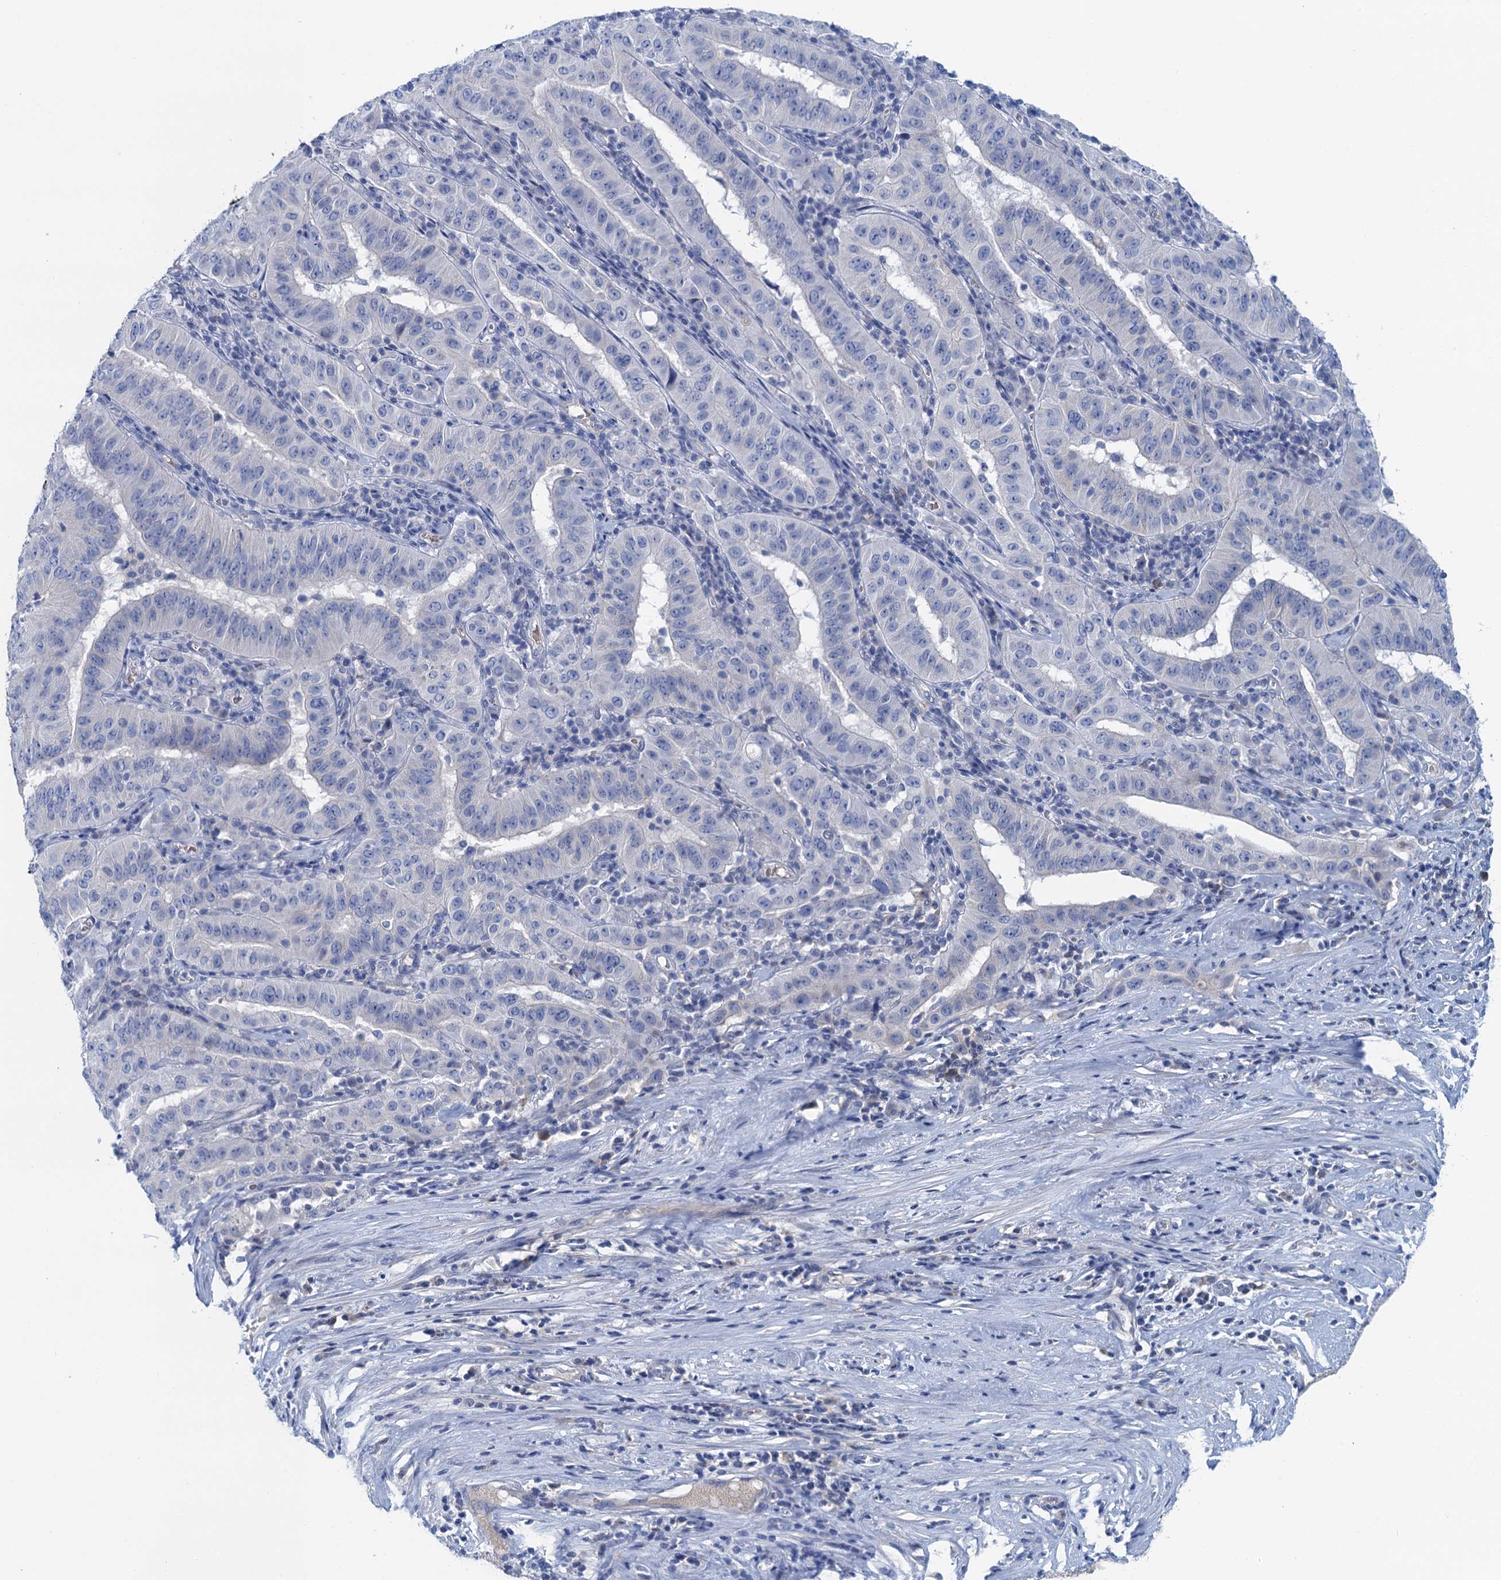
{"staining": {"intensity": "negative", "quantity": "none", "location": "none"}, "tissue": "pancreatic cancer", "cell_type": "Tumor cells", "image_type": "cancer", "snomed": [{"axis": "morphology", "description": "Adenocarcinoma, NOS"}, {"axis": "topography", "description": "Pancreas"}], "caption": "High magnification brightfield microscopy of adenocarcinoma (pancreatic) stained with DAB (3,3'-diaminobenzidine) (brown) and counterstained with hematoxylin (blue): tumor cells show no significant positivity.", "gene": "MYADML2", "patient": {"sex": "male", "age": 63}}